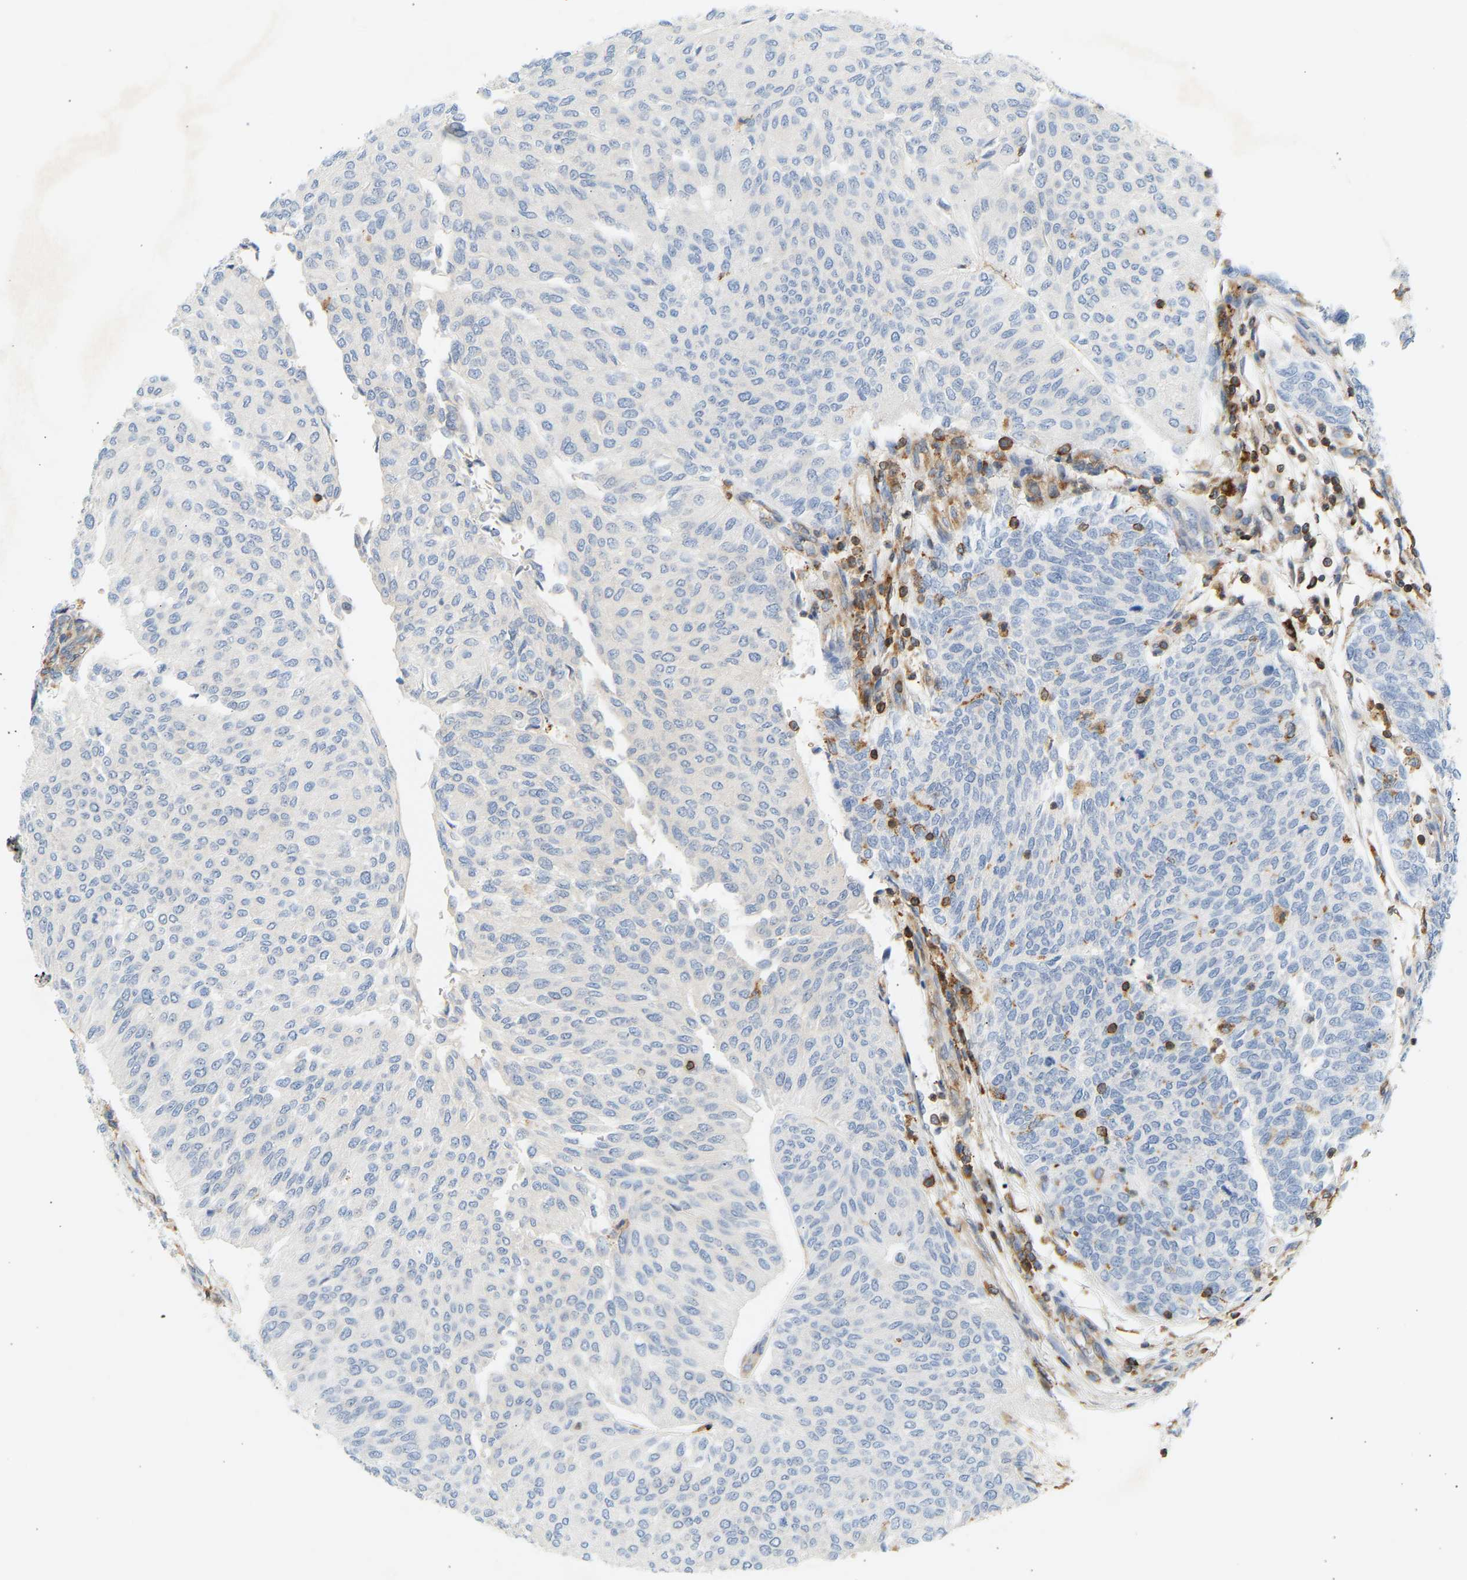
{"staining": {"intensity": "negative", "quantity": "none", "location": "none"}, "tissue": "urothelial cancer", "cell_type": "Tumor cells", "image_type": "cancer", "snomed": [{"axis": "morphology", "description": "Urothelial carcinoma, Low grade"}, {"axis": "topography", "description": "Urinary bladder"}], "caption": "Tumor cells are negative for brown protein staining in urothelial cancer. The staining is performed using DAB (3,3'-diaminobenzidine) brown chromogen with nuclei counter-stained in using hematoxylin.", "gene": "FNBP1", "patient": {"sex": "female", "age": 79}}